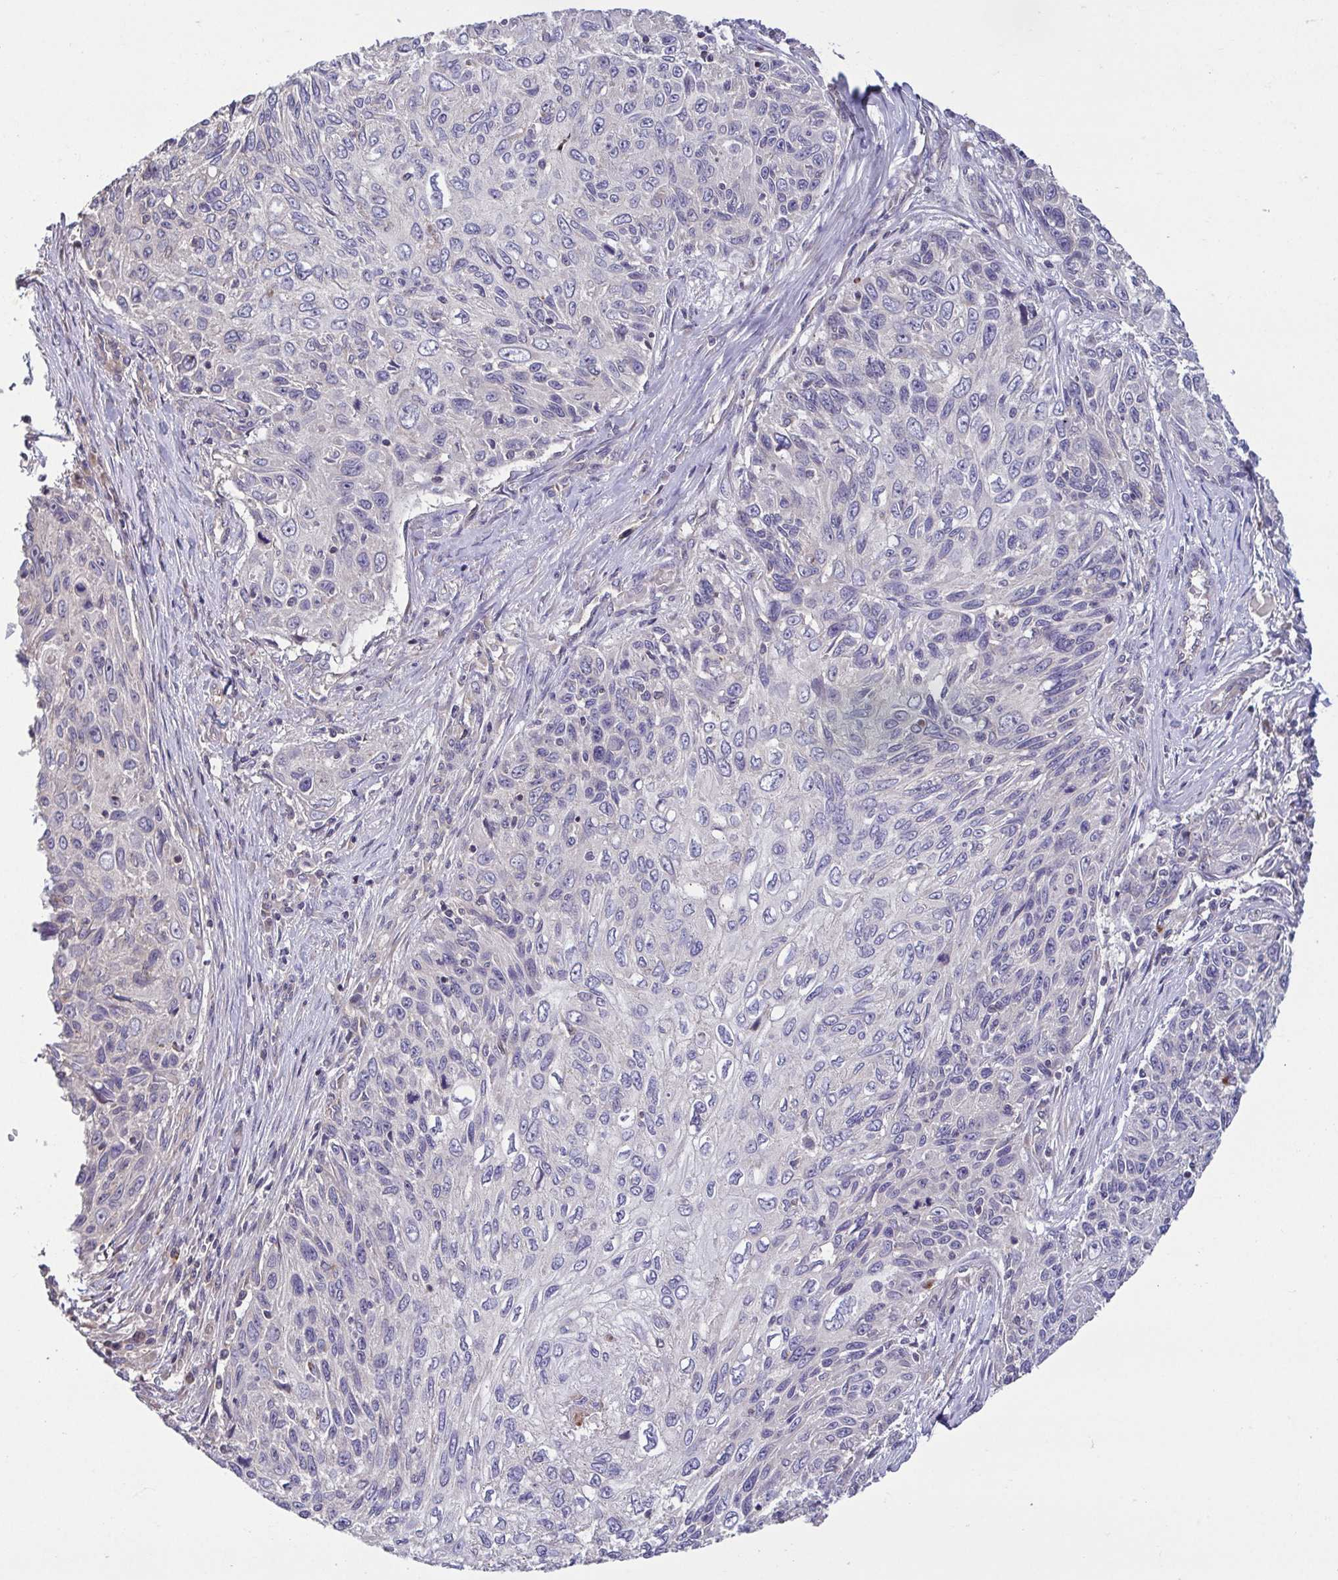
{"staining": {"intensity": "negative", "quantity": "none", "location": "none"}, "tissue": "skin cancer", "cell_type": "Tumor cells", "image_type": "cancer", "snomed": [{"axis": "morphology", "description": "Squamous cell carcinoma, NOS"}, {"axis": "topography", "description": "Skin"}], "caption": "Immunohistochemistry (IHC) histopathology image of human skin cancer stained for a protein (brown), which displays no staining in tumor cells. The staining is performed using DAB (3,3'-diaminobenzidine) brown chromogen with nuclei counter-stained in using hematoxylin.", "gene": "OSBPL7", "patient": {"sex": "male", "age": 92}}